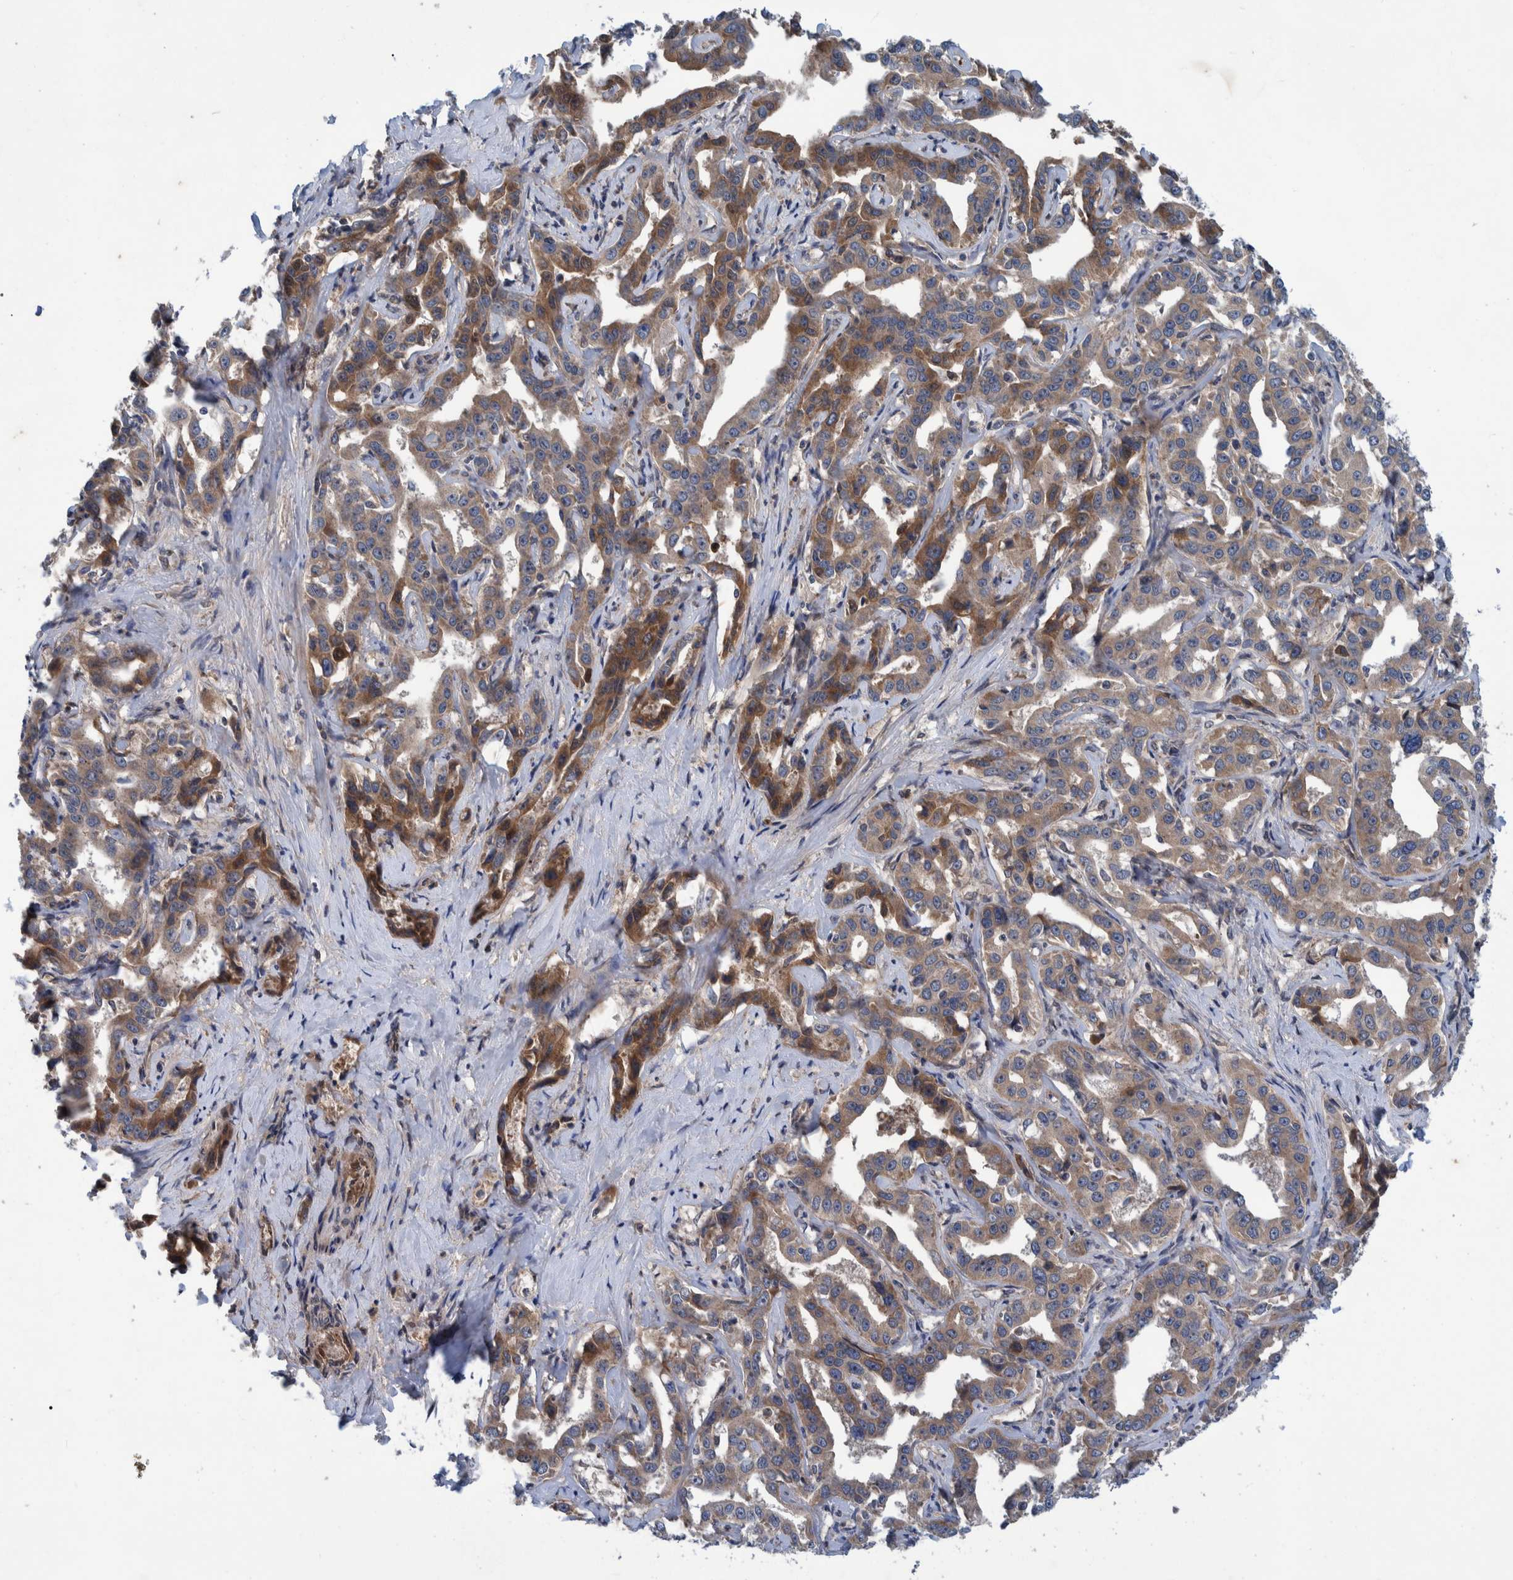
{"staining": {"intensity": "moderate", "quantity": ">75%", "location": "cytoplasmic/membranous"}, "tissue": "liver cancer", "cell_type": "Tumor cells", "image_type": "cancer", "snomed": [{"axis": "morphology", "description": "Cholangiocarcinoma"}, {"axis": "topography", "description": "Liver"}], "caption": "Tumor cells show medium levels of moderate cytoplasmic/membranous staining in approximately >75% of cells in human liver cancer. Nuclei are stained in blue.", "gene": "ITIH3", "patient": {"sex": "male", "age": 59}}